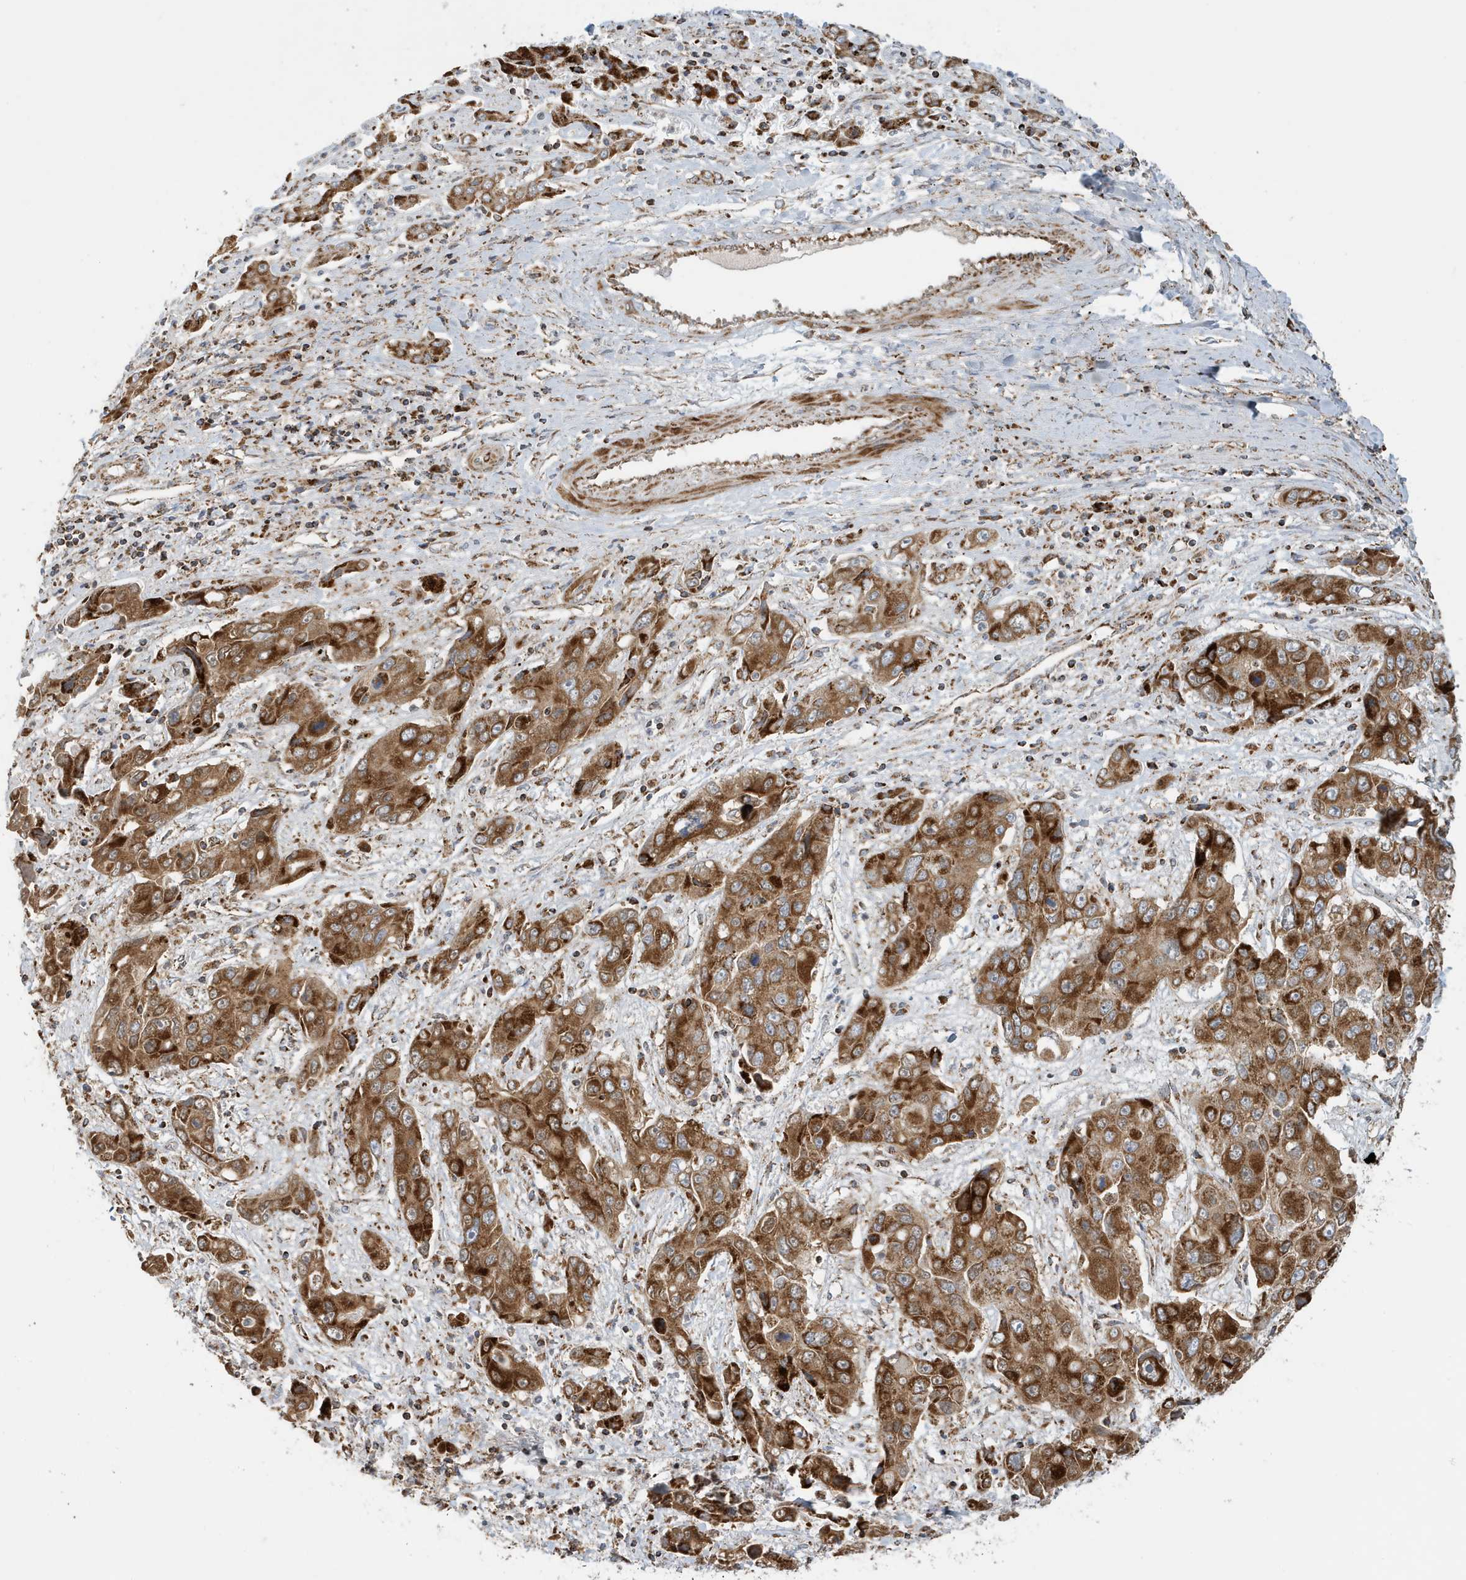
{"staining": {"intensity": "strong", "quantity": ">75%", "location": "cytoplasmic/membranous"}, "tissue": "liver cancer", "cell_type": "Tumor cells", "image_type": "cancer", "snomed": [{"axis": "morphology", "description": "Cholangiocarcinoma"}, {"axis": "topography", "description": "Liver"}], "caption": "An IHC image of tumor tissue is shown. Protein staining in brown highlights strong cytoplasmic/membranous positivity in liver cholangiocarcinoma within tumor cells.", "gene": "MAN1A1", "patient": {"sex": "male", "age": 67}}